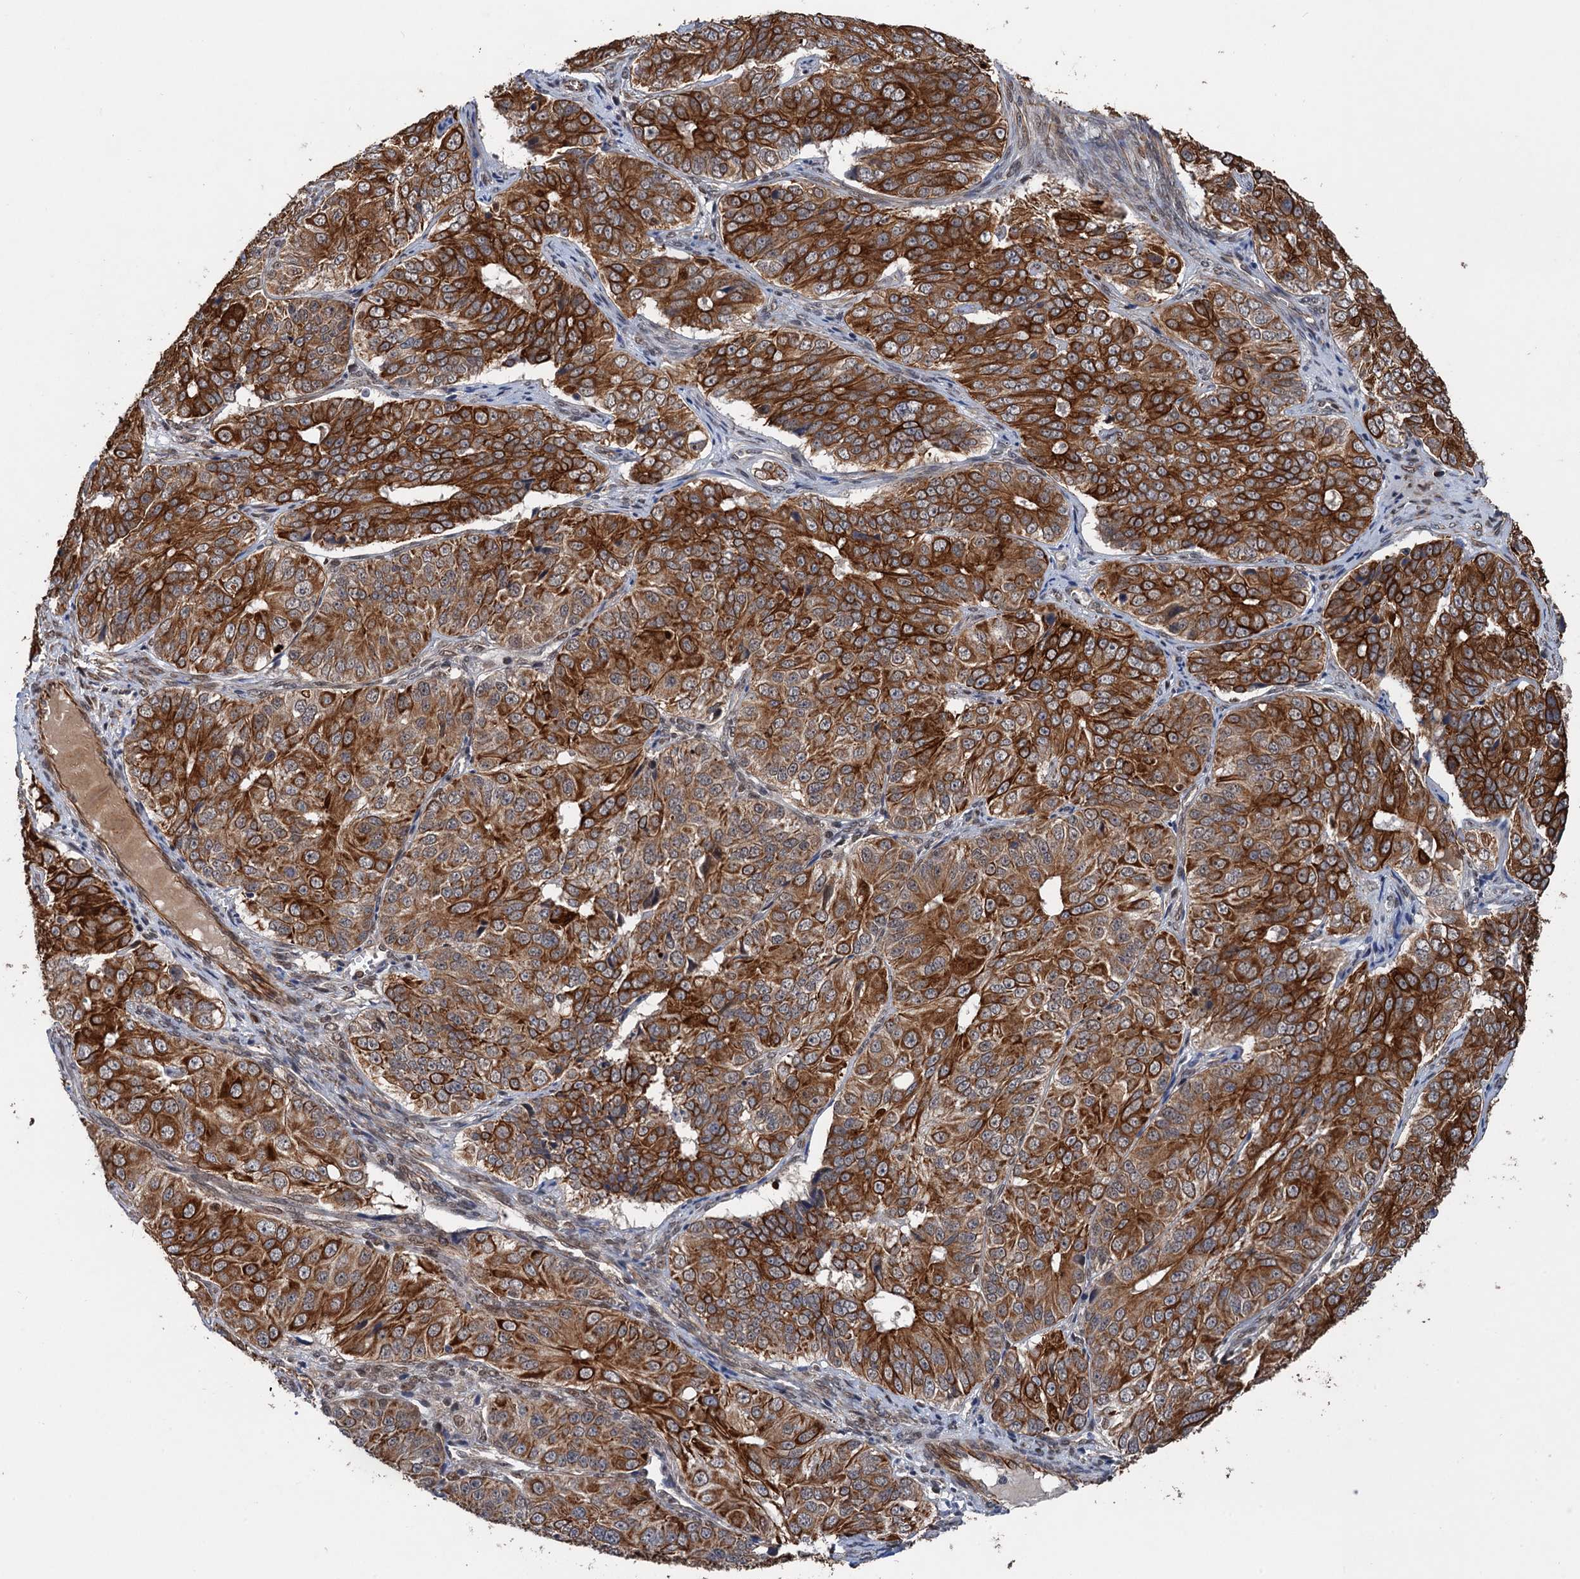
{"staining": {"intensity": "strong", "quantity": ">75%", "location": "cytoplasmic/membranous"}, "tissue": "ovarian cancer", "cell_type": "Tumor cells", "image_type": "cancer", "snomed": [{"axis": "morphology", "description": "Carcinoma, endometroid"}, {"axis": "topography", "description": "Ovary"}], "caption": "Immunohistochemistry (DAB (3,3'-diaminobenzidine)) staining of ovarian cancer (endometroid carcinoma) reveals strong cytoplasmic/membranous protein positivity in about >75% of tumor cells.", "gene": "TTC31", "patient": {"sex": "female", "age": 51}}